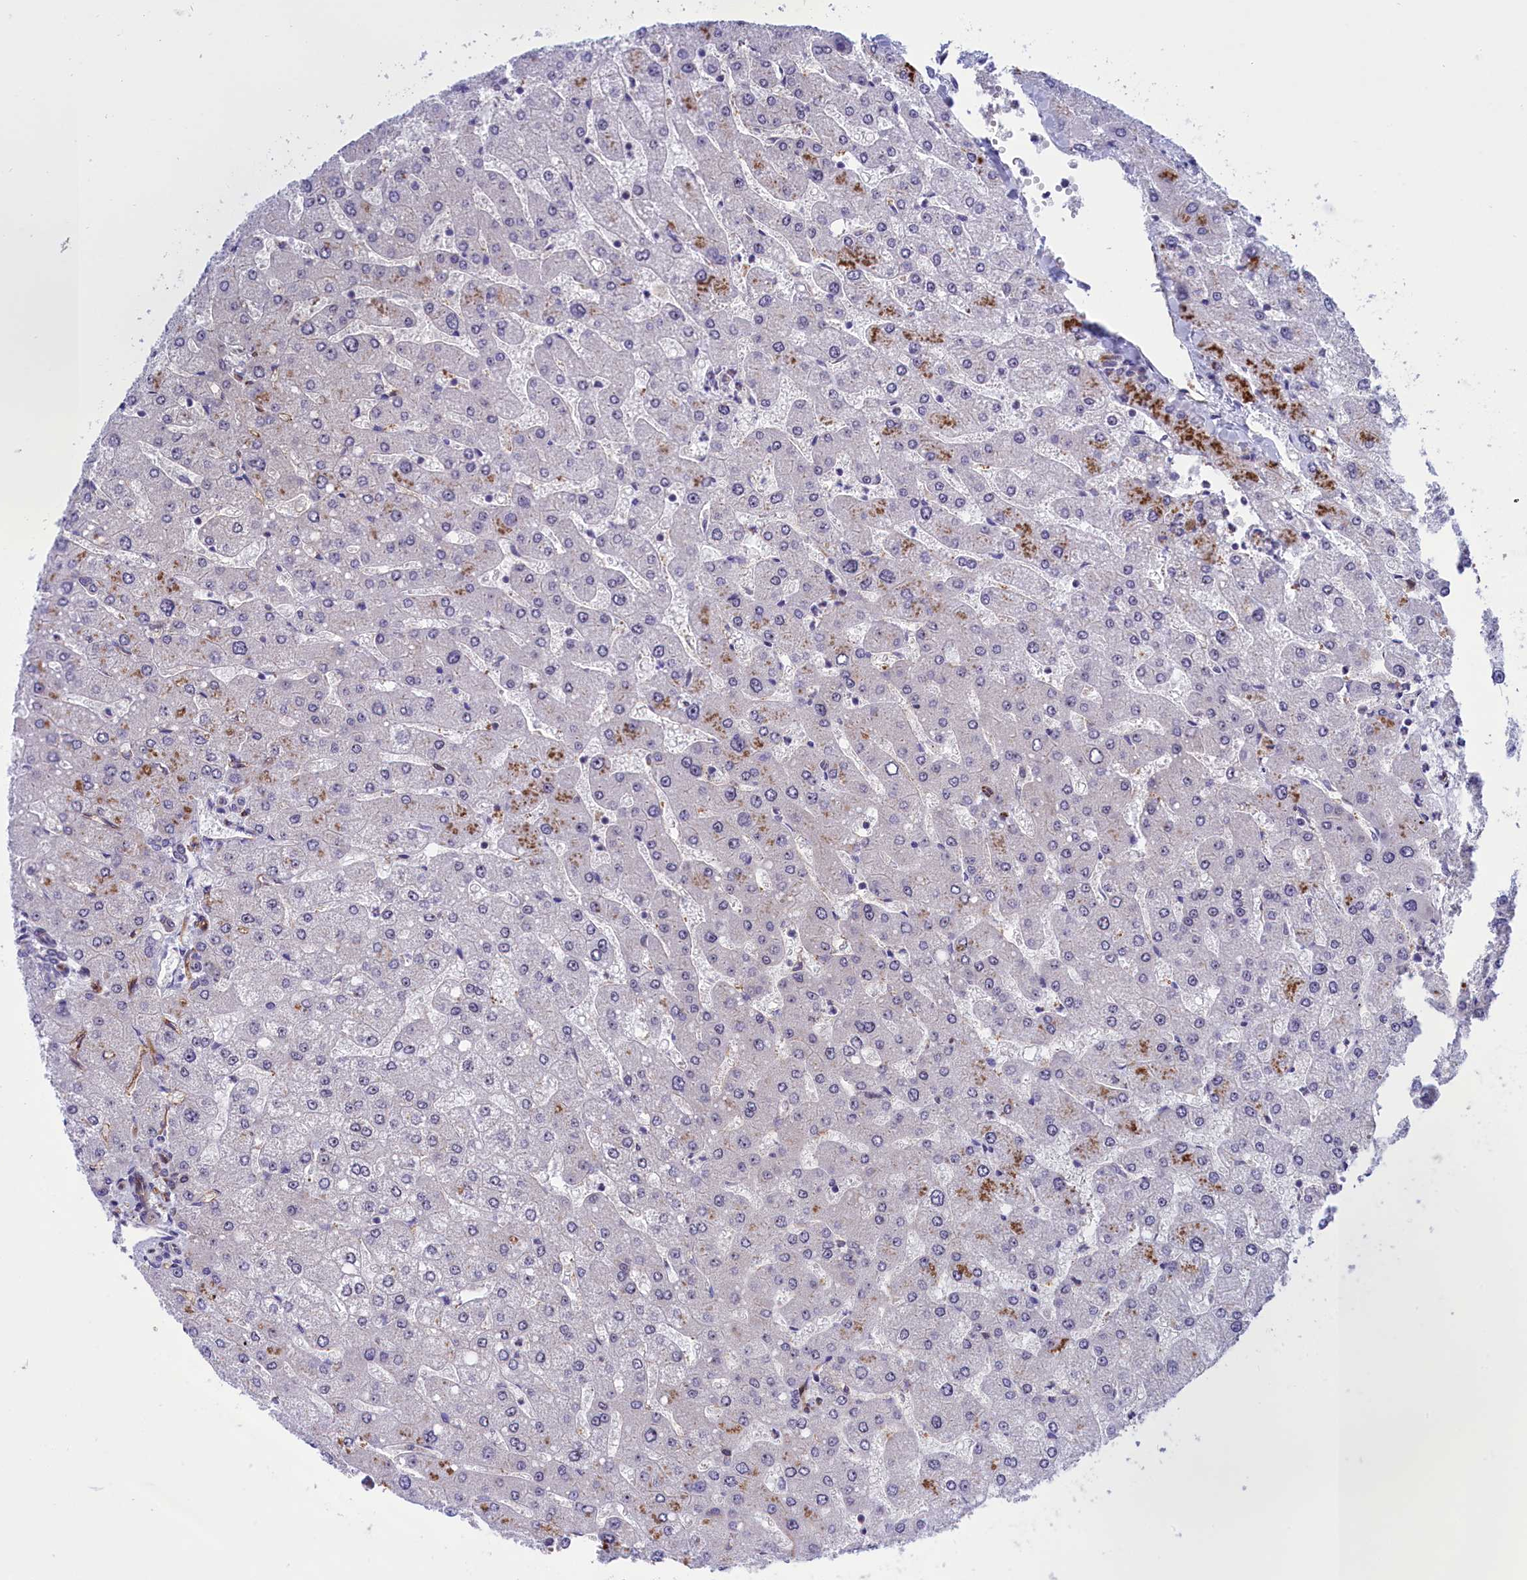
{"staining": {"intensity": "negative", "quantity": "none", "location": "none"}, "tissue": "liver", "cell_type": "Cholangiocytes", "image_type": "normal", "snomed": [{"axis": "morphology", "description": "Normal tissue, NOS"}, {"axis": "topography", "description": "Liver"}], "caption": "High power microscopy image of an IHC image of normal liver, revealing no significant positivity in cholangiocytes.", "gene": "MPND", "patient": {"sex": "male", "age": 55}}